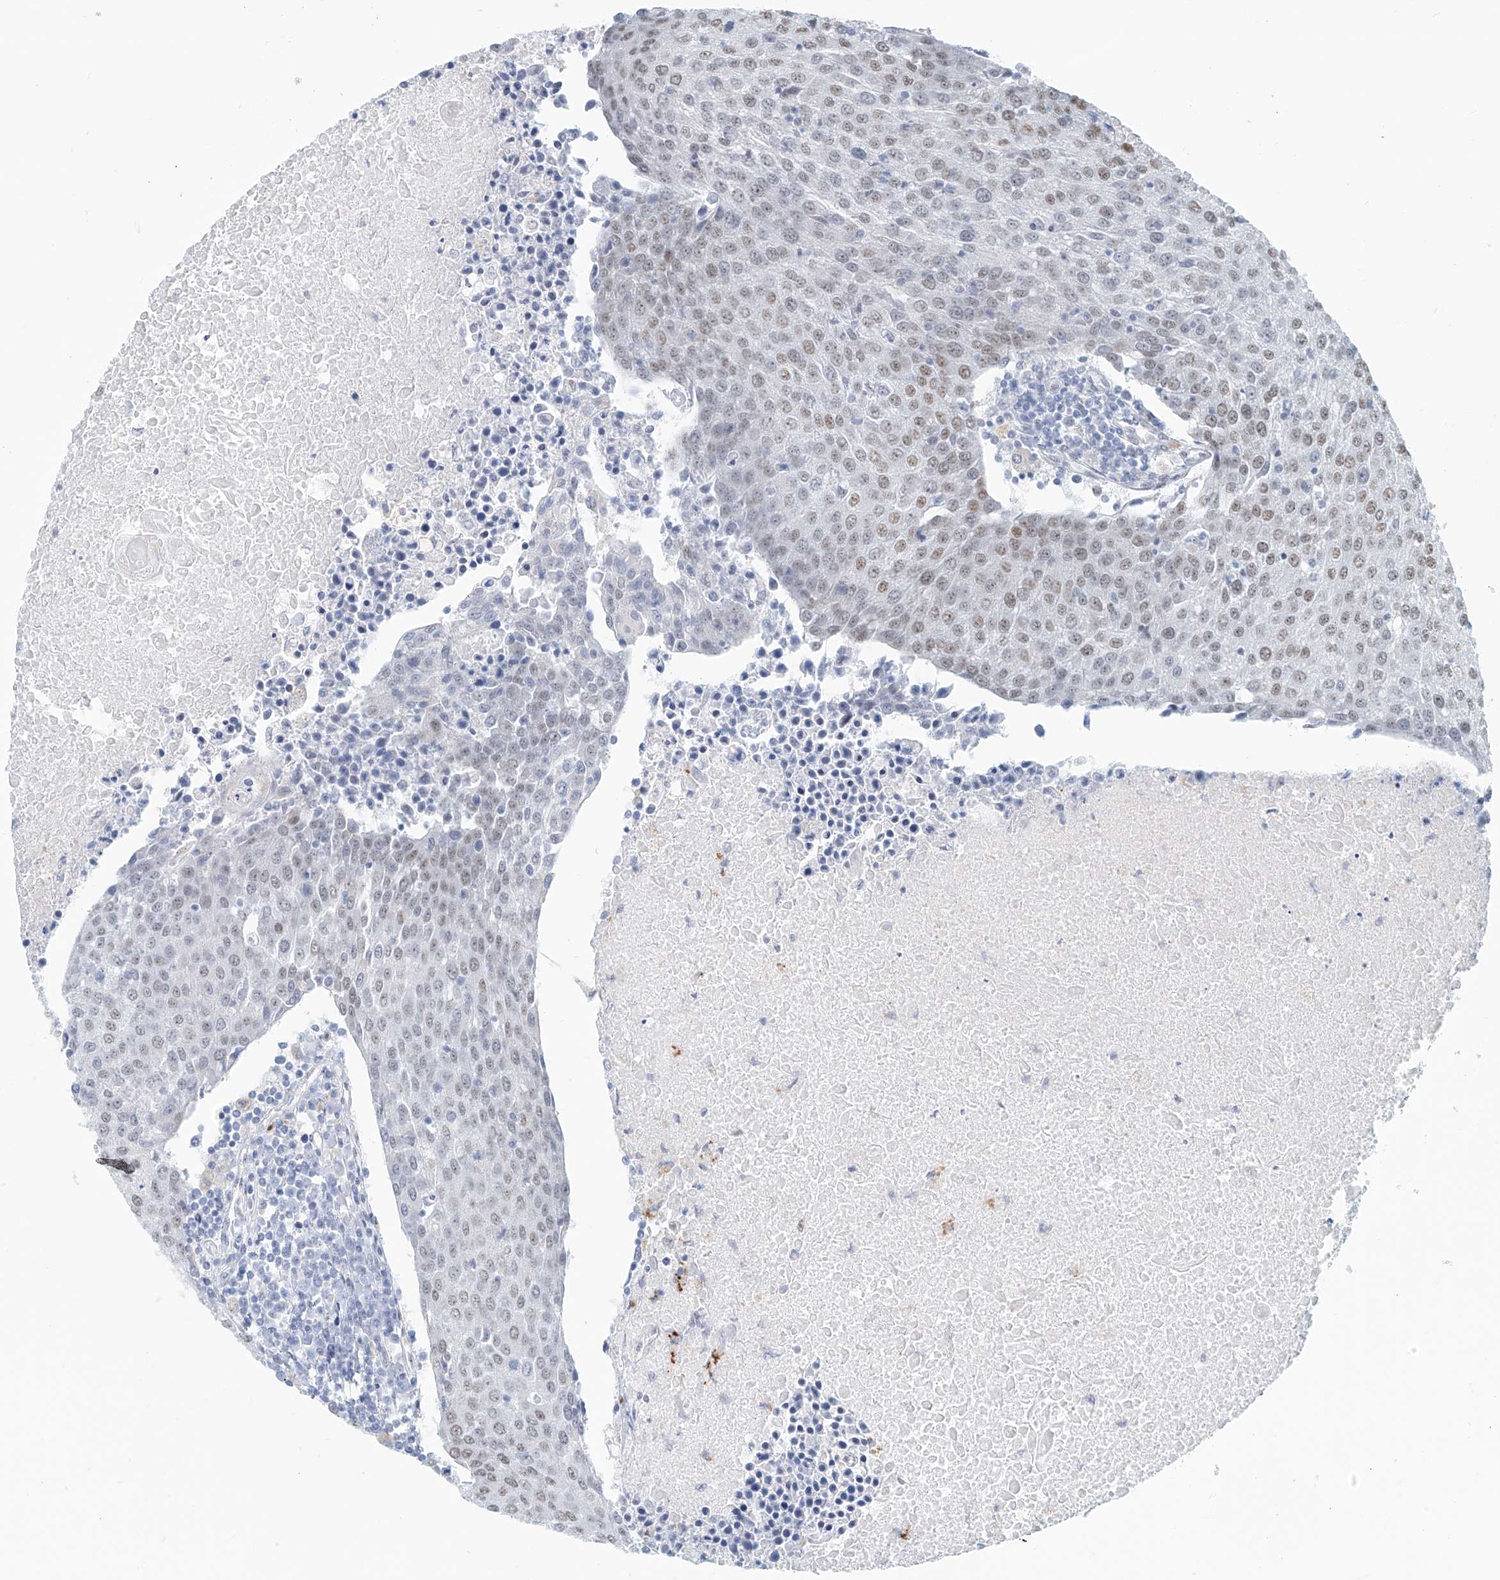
{"staining": {"intensity": "weak", "quantity": "25%-75%", "location": "nuclear"}, "tissue": "urothelial cancer", "cell_type": "Tumor cells", "image_type": "cancer", "snomed": [{"axis": "morphology", "description": "Urothelial carcinoma, High grade"}, {"axis": "topography", "description": "Urinary bladder"}], "caption": "Urothelial carcinoma (high-grade) stained for a protein displays weak nuclear positivity in tumor cells.", "gene": "SASH1", "patient": {"sex": "female", "age": 85}}